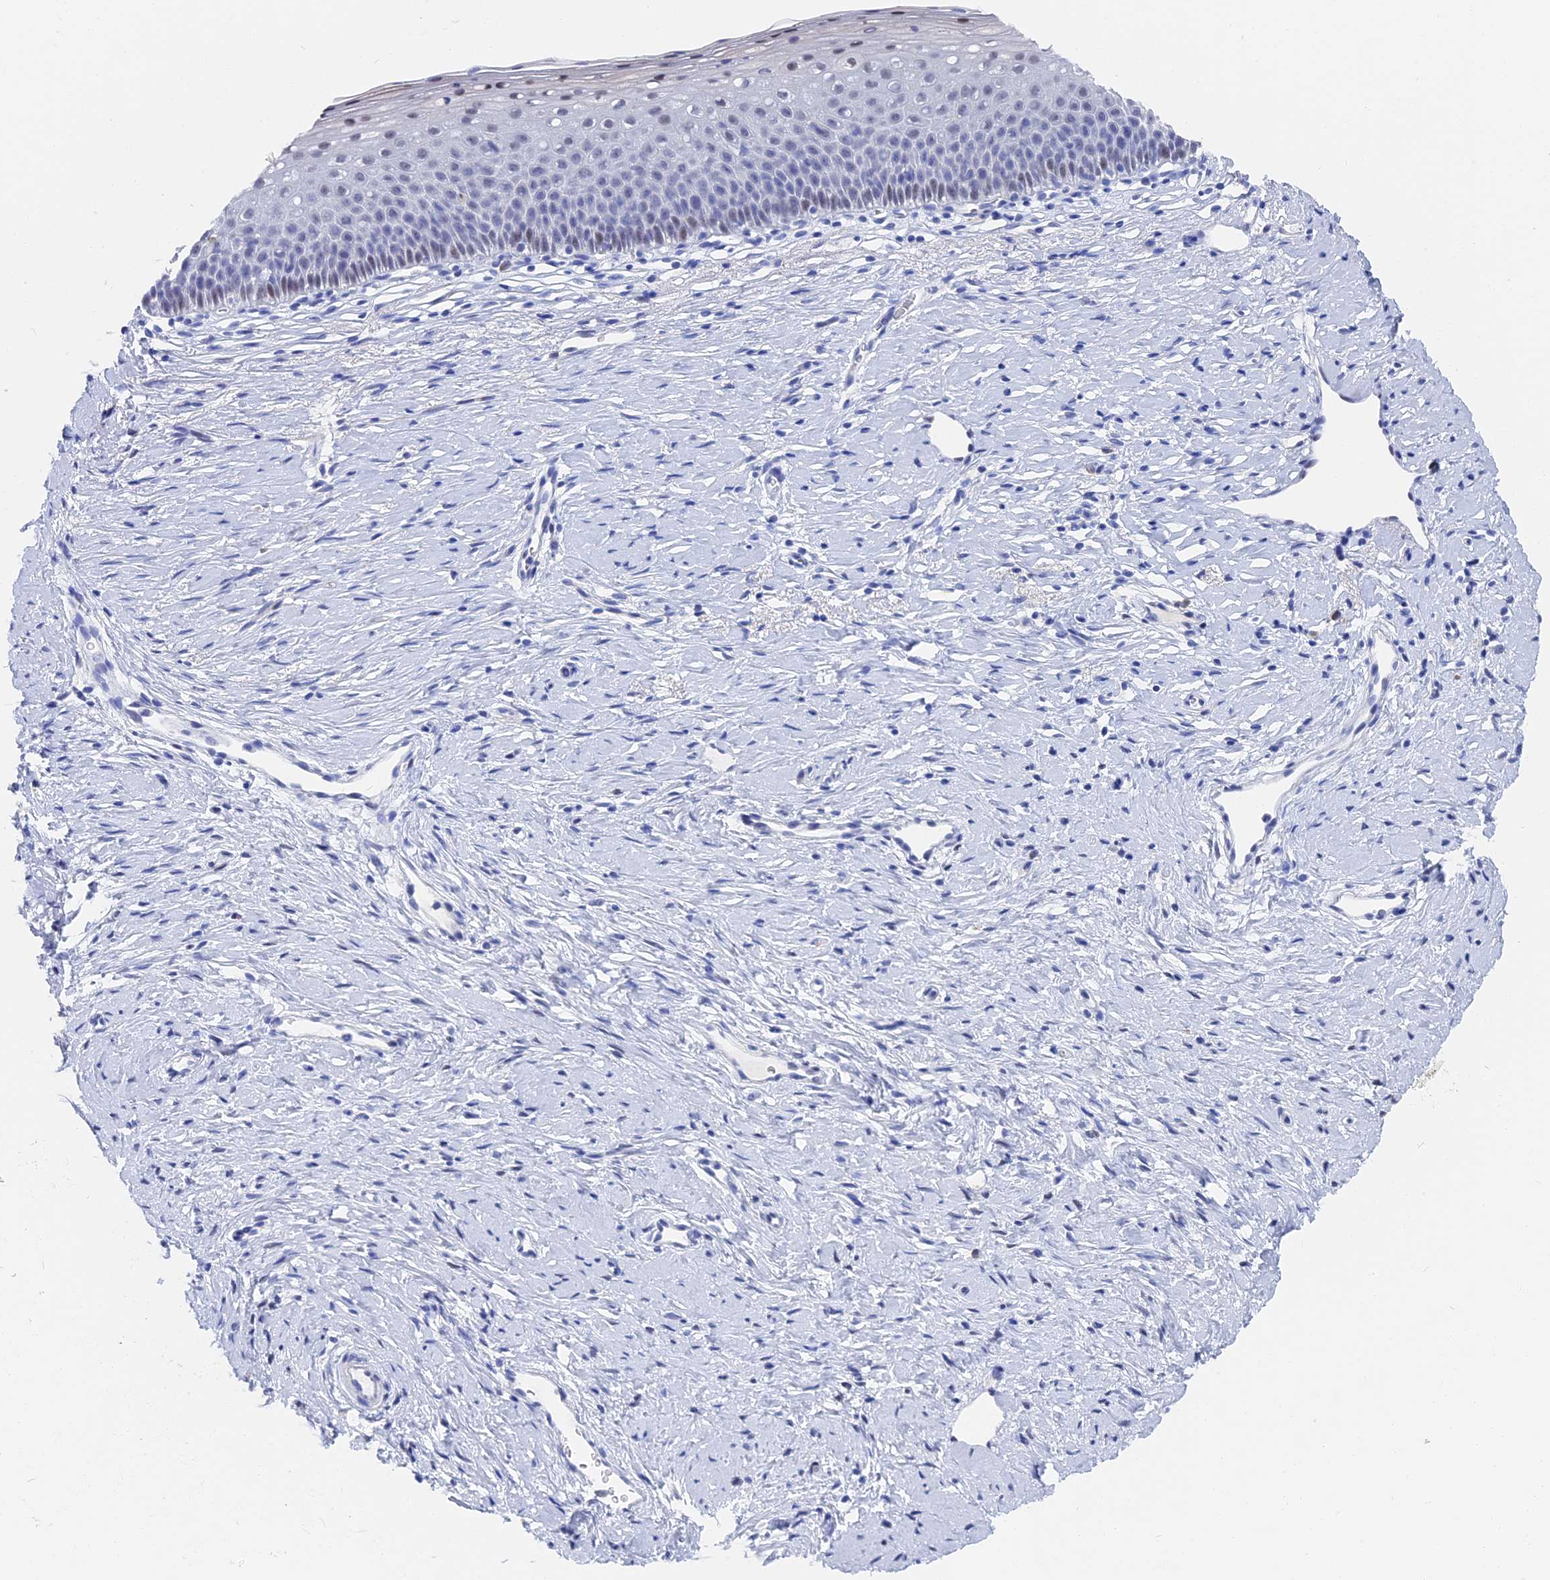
{"staining": {"intensity": "negative", "quantity": "none", "location": "none"}, "tissue": "cervix", "cell_type": "Glandular cells", "image_type": "normal", "snomed": [{"axis": "morphology", "description": "Normal tissue, NOS"}, {"axis": "topography", "description": "Cervix"}], "caption": "Immunohistochemistry (IHC) photomicrograph of normal cervix: human cervix stained with DAB (3,3'-diaminobenzidine) demonstrates no significant protein staining in glandular cells.", "gene": "VPS33B", "patient": {"sex": "female", "age": 36}}